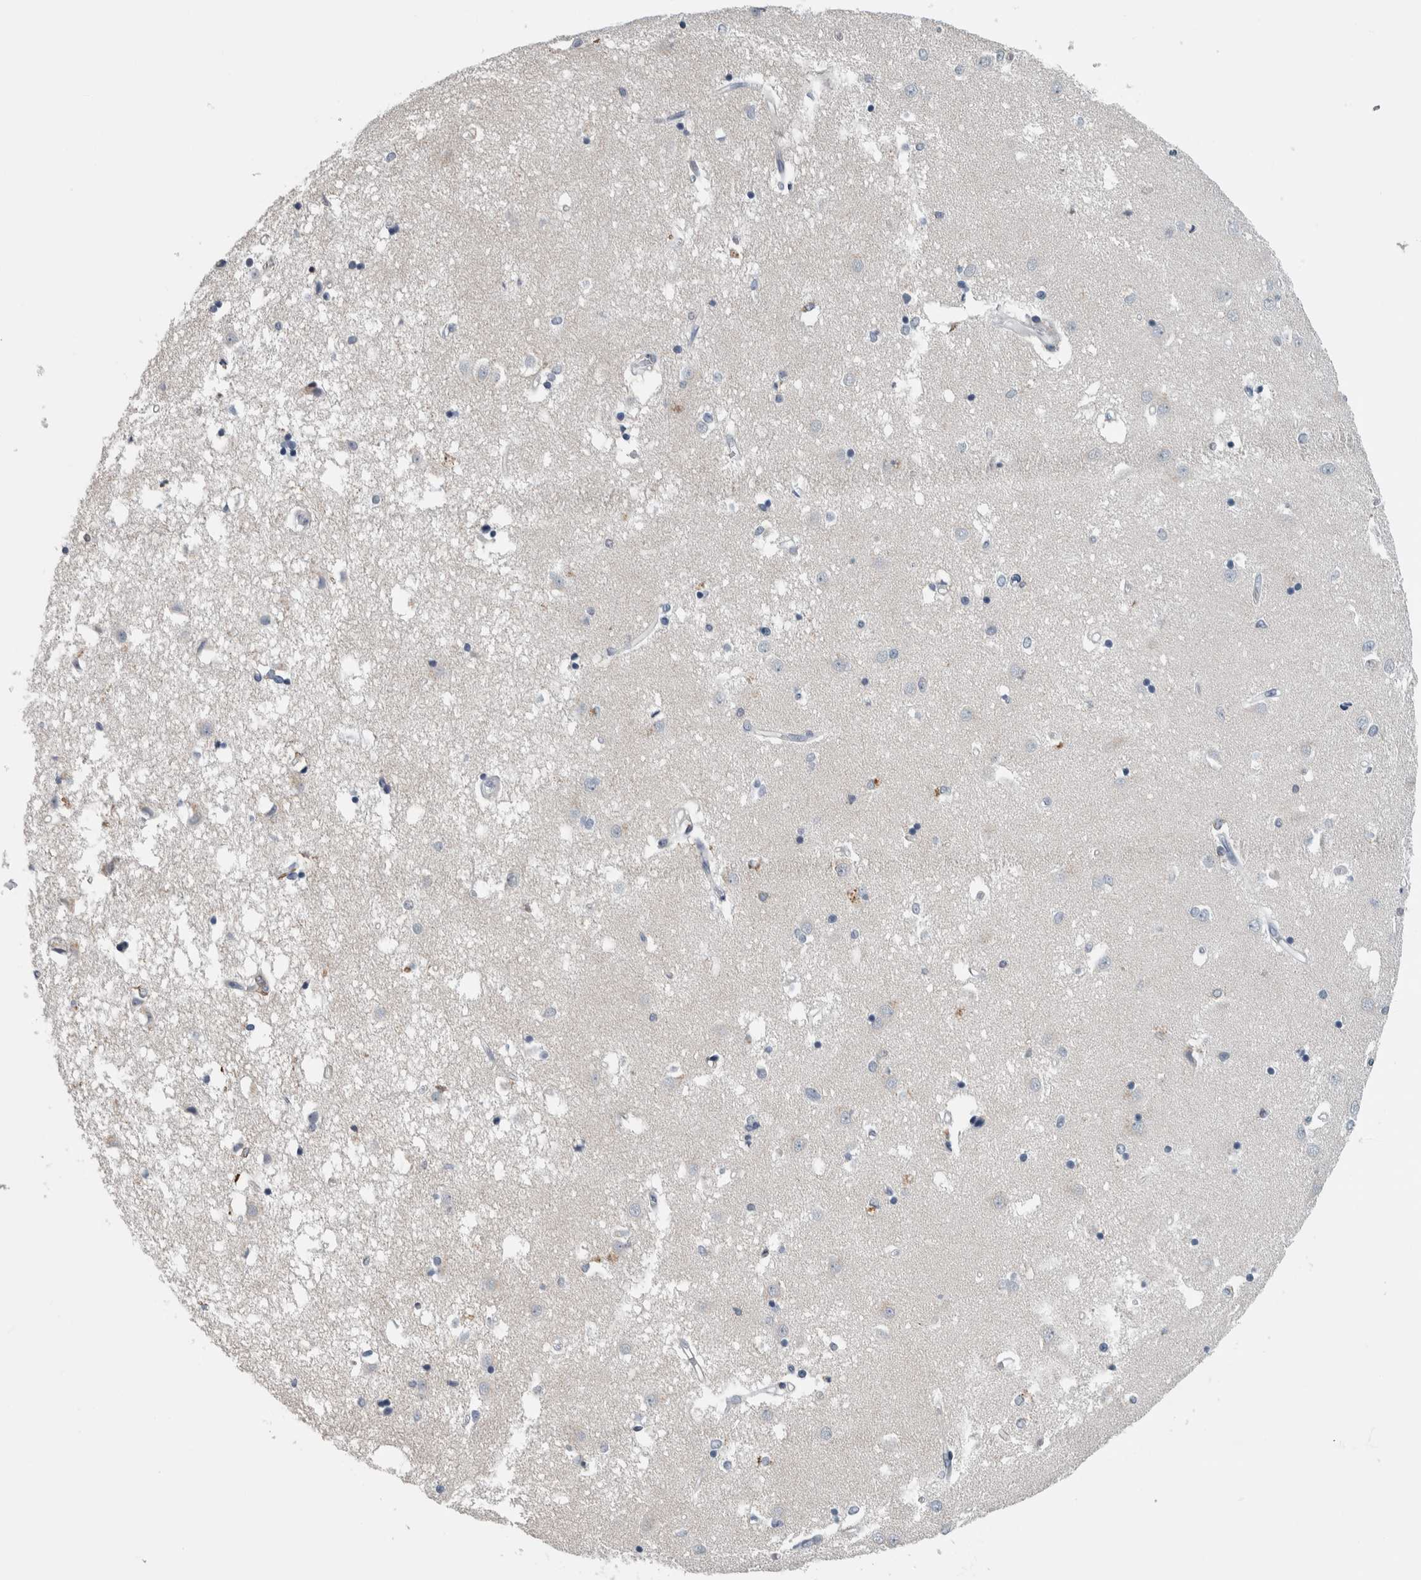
{"staining": {"intensity": "negative", "quantity": "none", "location": "none"}, "tissue": "caudate", "cell_type": "Glial cells", "image_type": "normal", "snomed": [{"axis": "morphology", "description": "Normal tissue, NOS"}, {"axis": "topography", "description": "Lateral ventricle wall"}], "caption": "An IHC histopathology image of unremarkable caudate is shown. There is no staining in glial cells of caudate. Brightfield microscopy of IHC stained with DAB (brown) and hematoxylin (blue), captured at high magnification.", "gene": "SKAP2", "patient": {"sex": "male", "age": 45}}